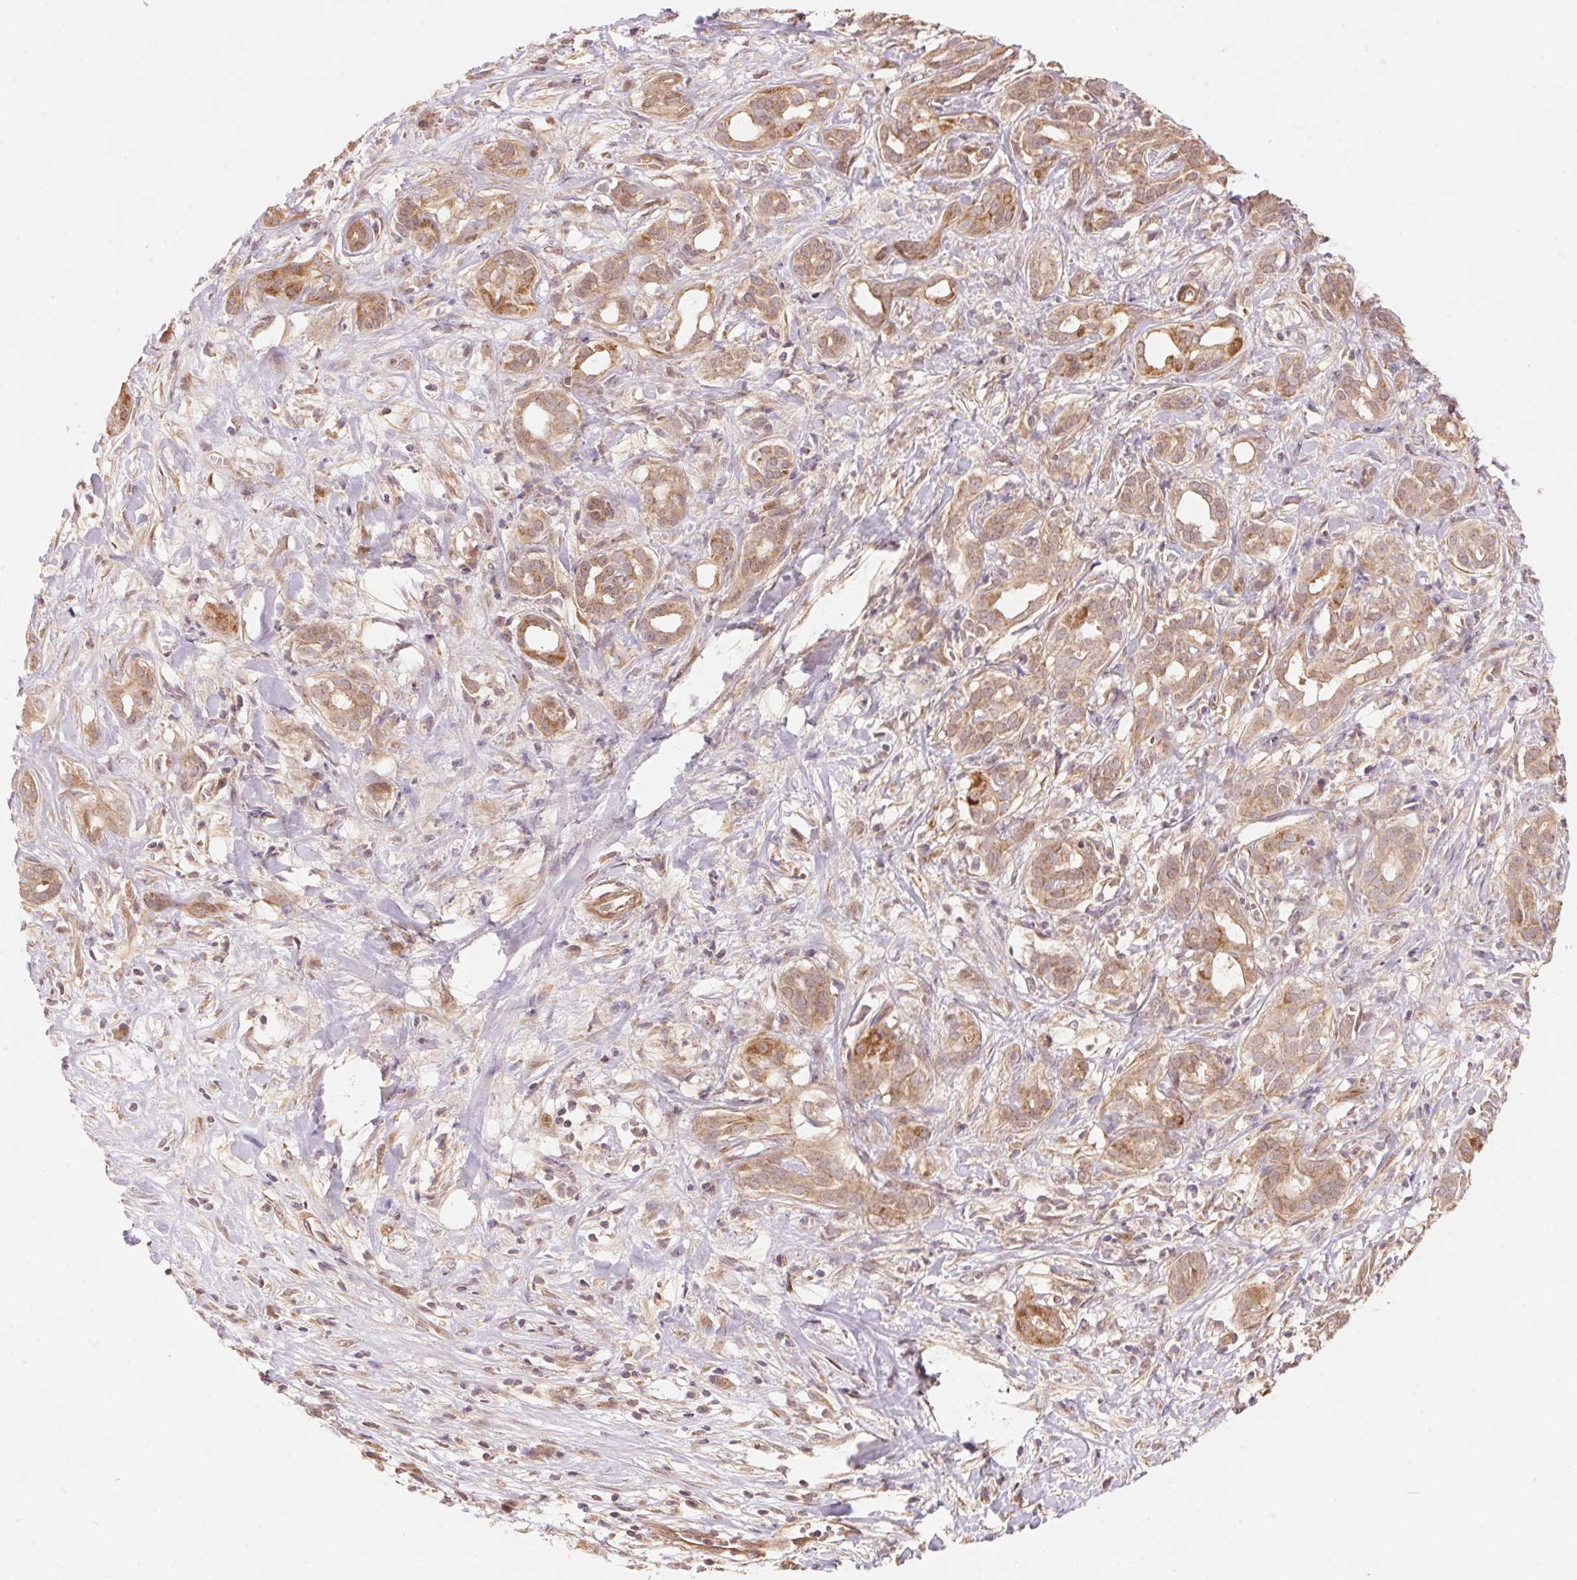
{"staining": {"intensity": "moderate", "quantity": ">75%", "location": "cytoplasmic/membranous"}, "tissue": "pancreatic cancer", "cell_type": "Tumor cells", "image_type": "cancer", "snomed": [{"axis": "morphology", "description": "Adenocarcinoma, NOS"}, {"axis": "topography", "description": "Pancreas"}], "caption": "Immunohistochemistry (IHC) histopathology image of neoplastic tissue: human adenocarcinoma (pancreatic) stained using IHC reveals medium levels of moderate protein expression localized specifically in the cytoplasmic/membranous of tumor cells, appearing as a cytoplasmic/membranous brown color.", "gene": "TNIP2", "patient": {"sex": "male", "age": 61}}